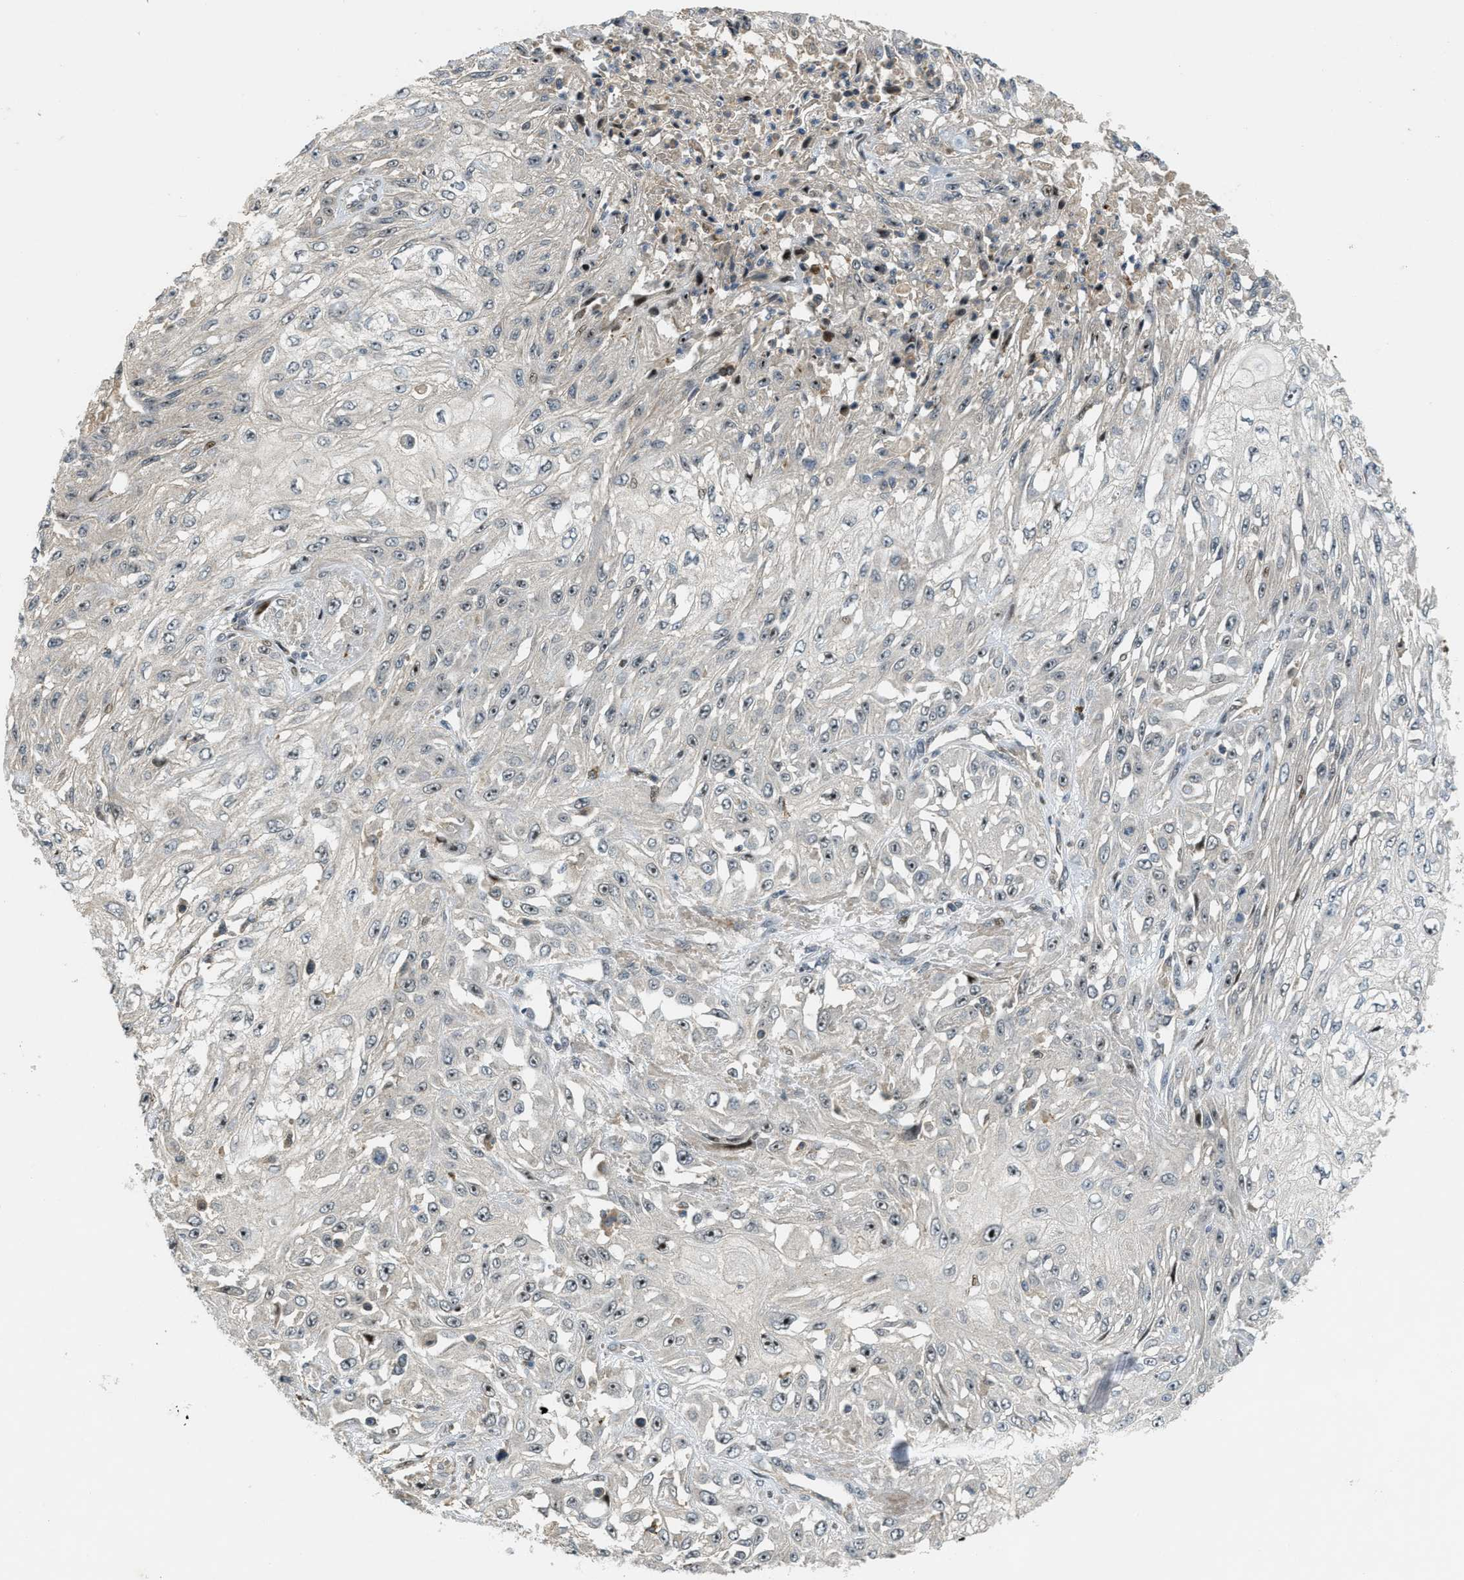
{"staining": {"intensity": "weak", "quantity": "<25%", "location": "nuclear"}, "tissue": "skin cancer", "cell_type": "Tumor cells", "image_type": "cancer", "snomed": [{"axis": "morphology", "description": "Squamous cell carcinoma, NOS"}, {"axis": "morphology", "description": "Squamous cell carcinoma, metastatic, NOS"}, {"axis": "topography", "description": "Skin"}, {"axis": "topography", "description": "Lymph node"}], "caption": "Immunohistochemistry (IHC) of skin cancer (squamous cell carcinoma) displays no expression in tumor cells.", "gene": "TRAPPC14", "patient": {"sex": "male", "age": 75}}